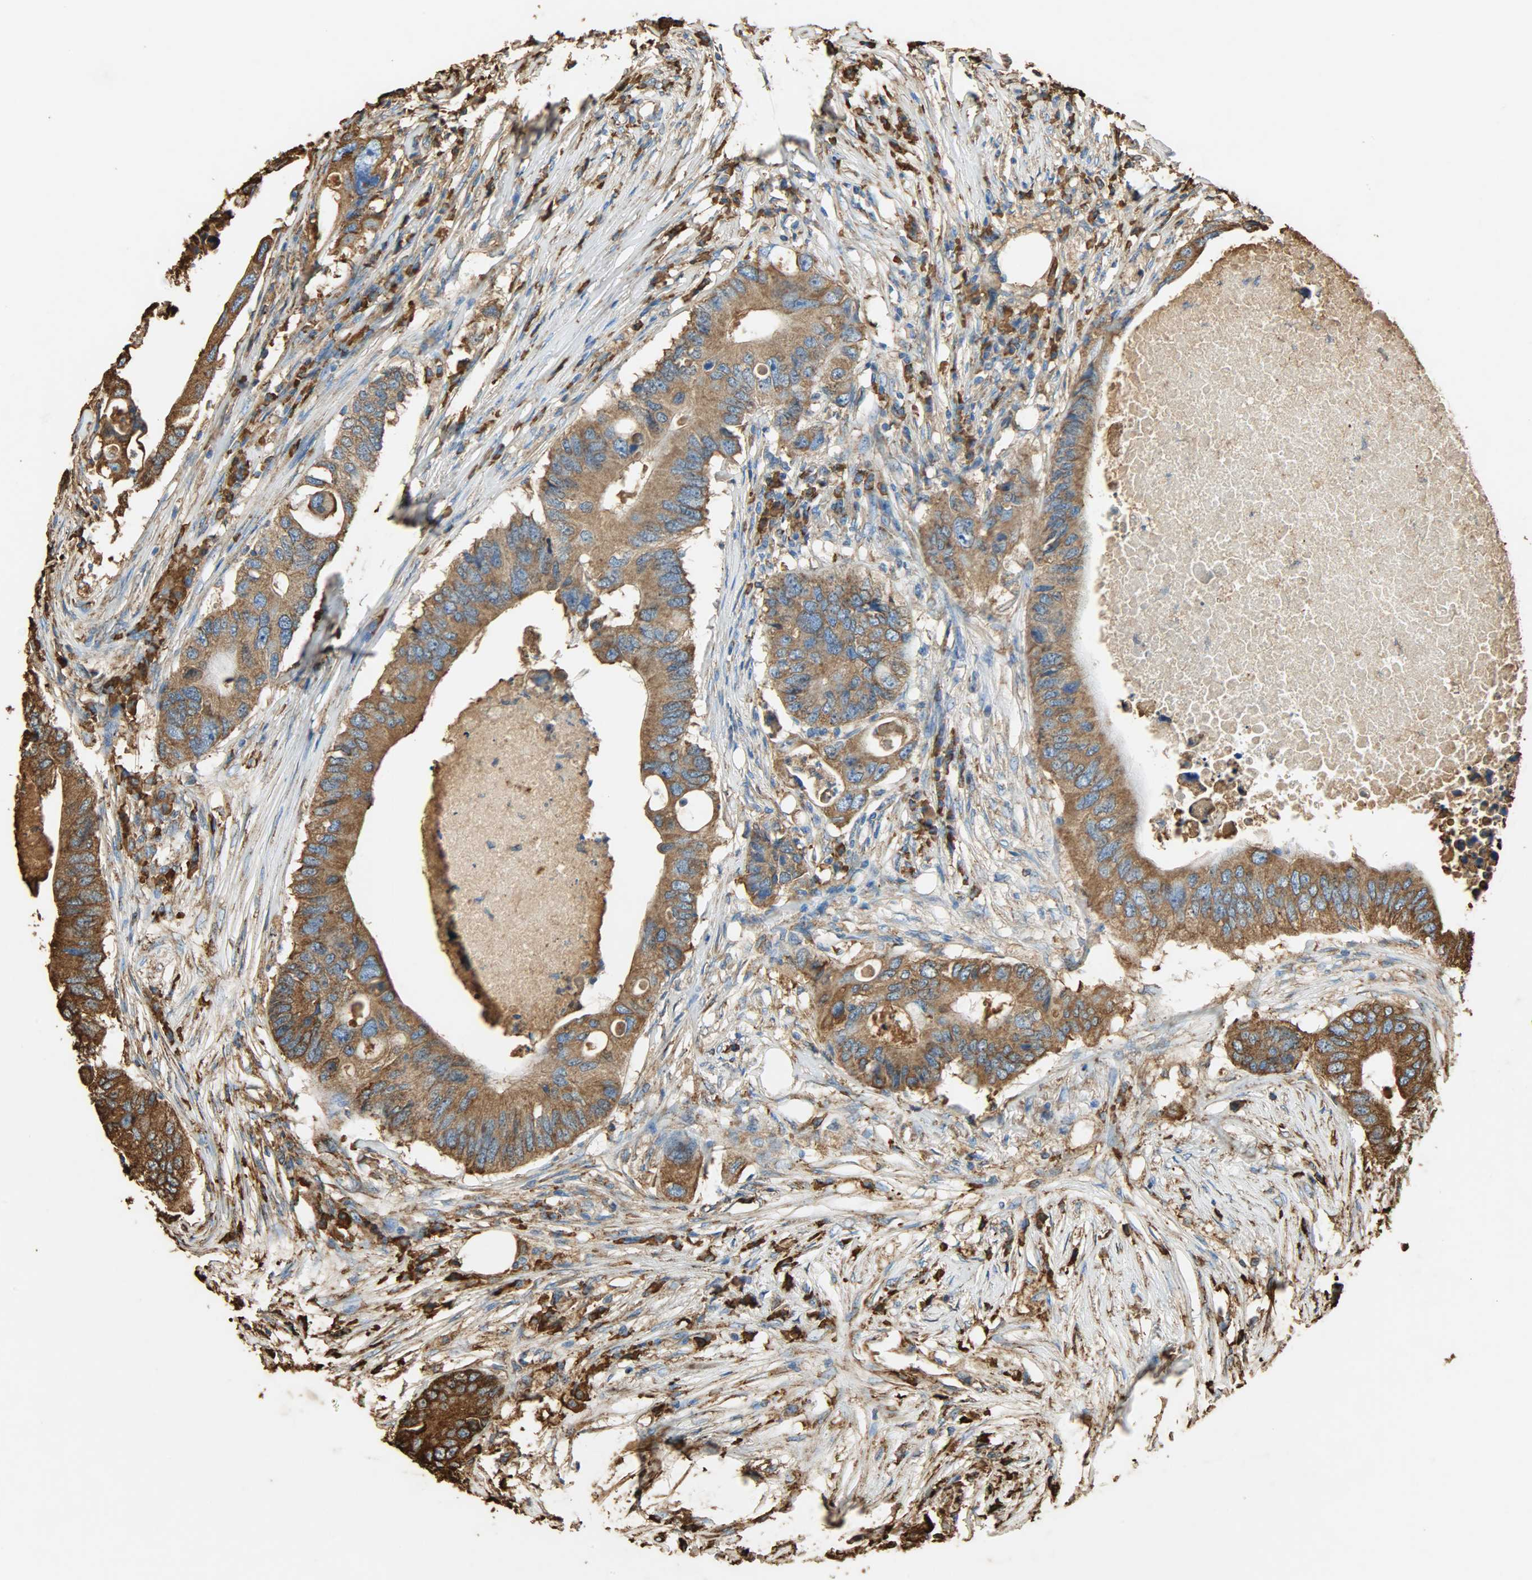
{"staining": {"intensity": "moderate", "quantity": ">75%", "location": "cytoplasmic/membranous"}, "tissue": "colorectal cancer", "cell_type": "Tumor cells", "image_type": "cancer", "snomed": [{"axis": "morphology", "description": "Adenocarcinoma, NOS"}, {"axis": "topography", "description": "Colon"}], "caption": "This micrograph exhibits adenocarcinoma (colorectal) stained with immunohistochemistry (IHC) to label a protein in brown. The cytoplasmic/membranous of tumor cells show moderate positivity for the protein. Nuclei are counter-stained blue.", "gene": "HSP90B1", "patient": {"sex": "male", "age": 71}}